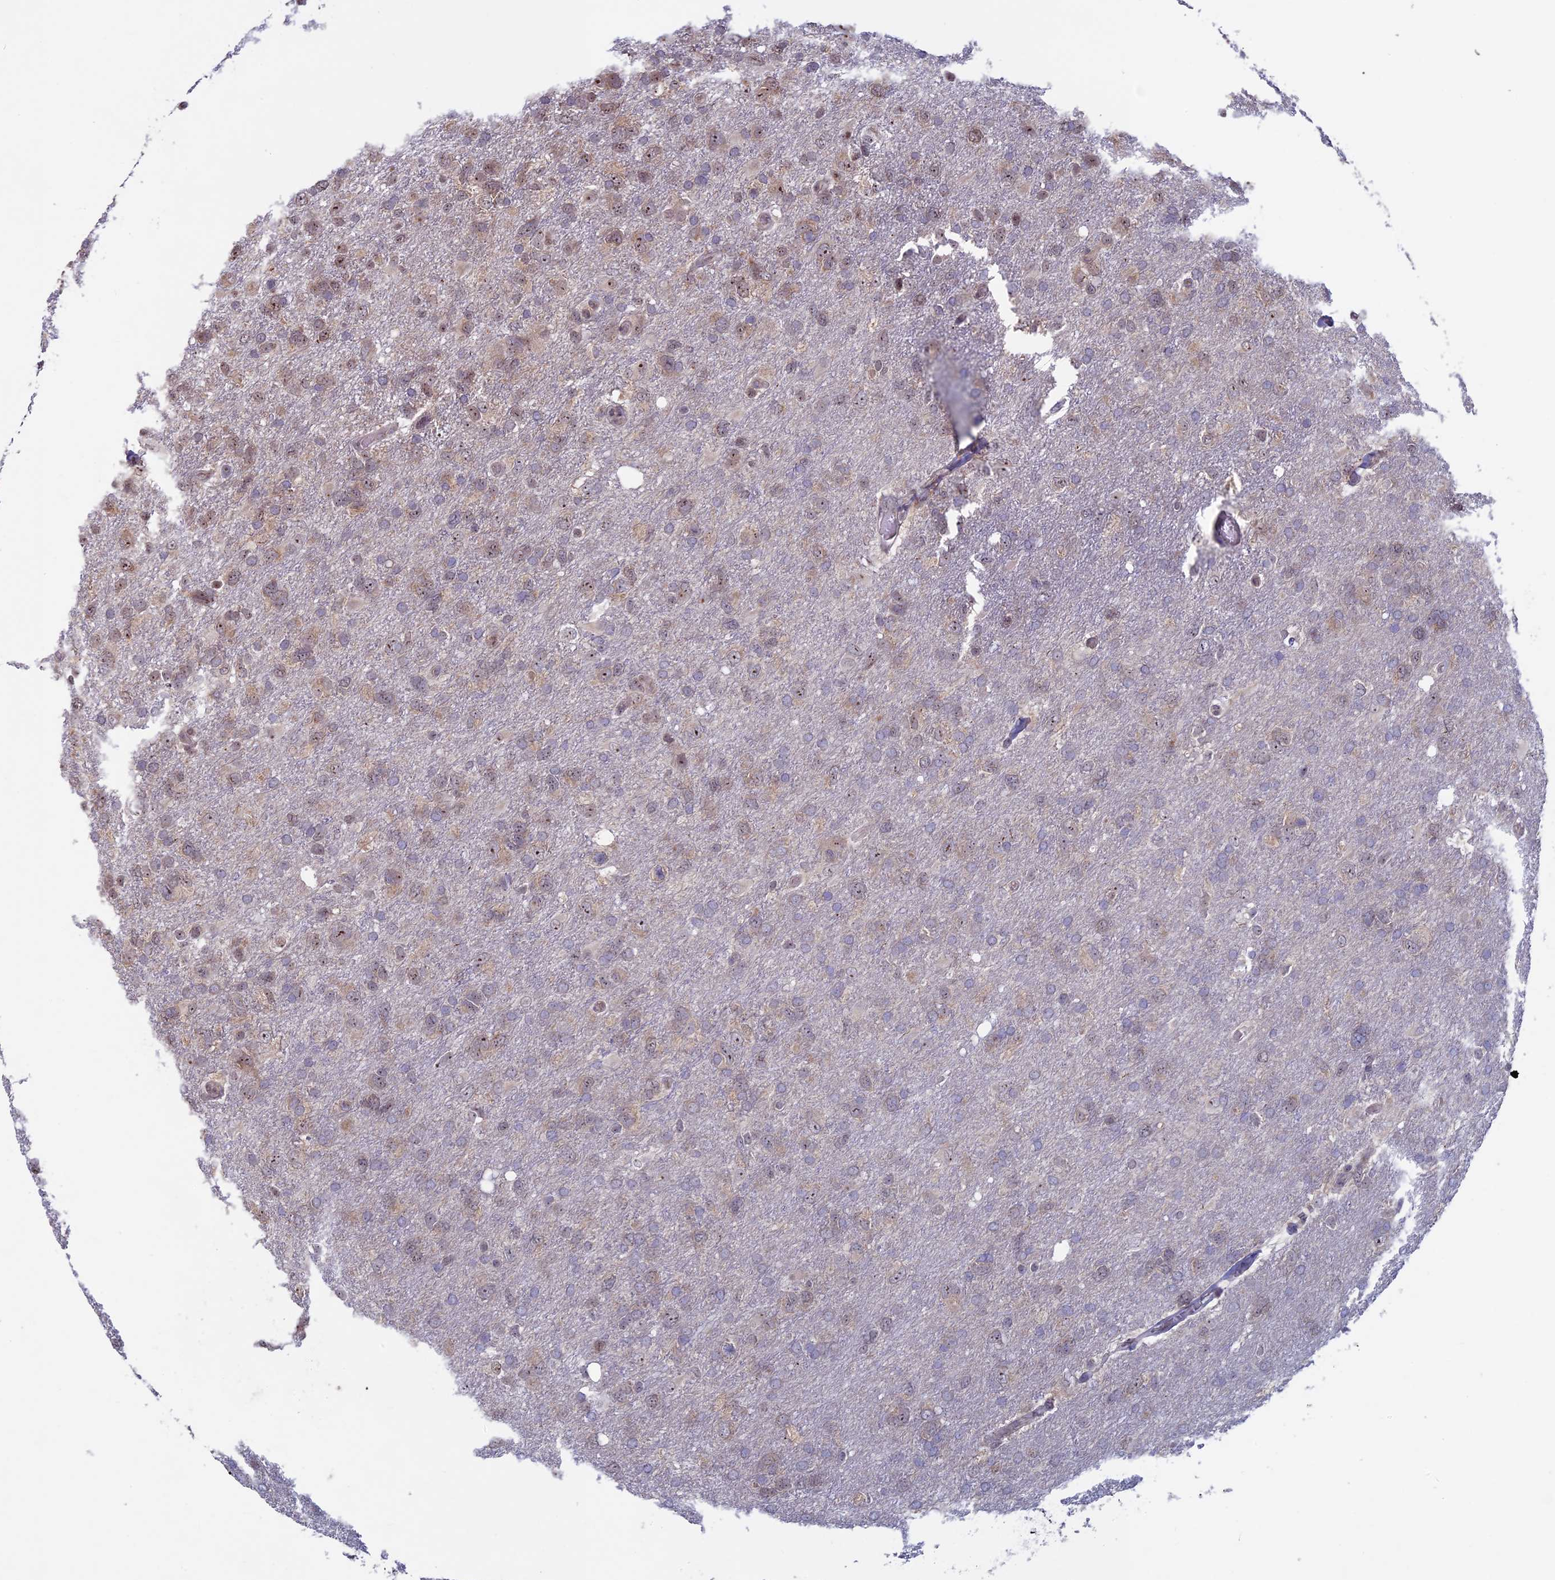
{"staining": {"intensity": "weak", "quantity": "25%-75%", "location": "cytoplasmic/membranous,nuclear"}, "tissue": "glioma", "cell_type": "Tumor cells", "image_type": "cancer", "snomed": [{"axis": "morphology", "description": "Glioma, malignant, High grade"}, {"axis": "topography", "description": "Brain"}], "caption": "Protein staining of glioma tissue displays weak cytoplasmic/membranous and nuclear expression in approximately 25%-75% of tumor cells.", "gene": "SPIRE1", "patient": {"sex": "male", "age": 61}}